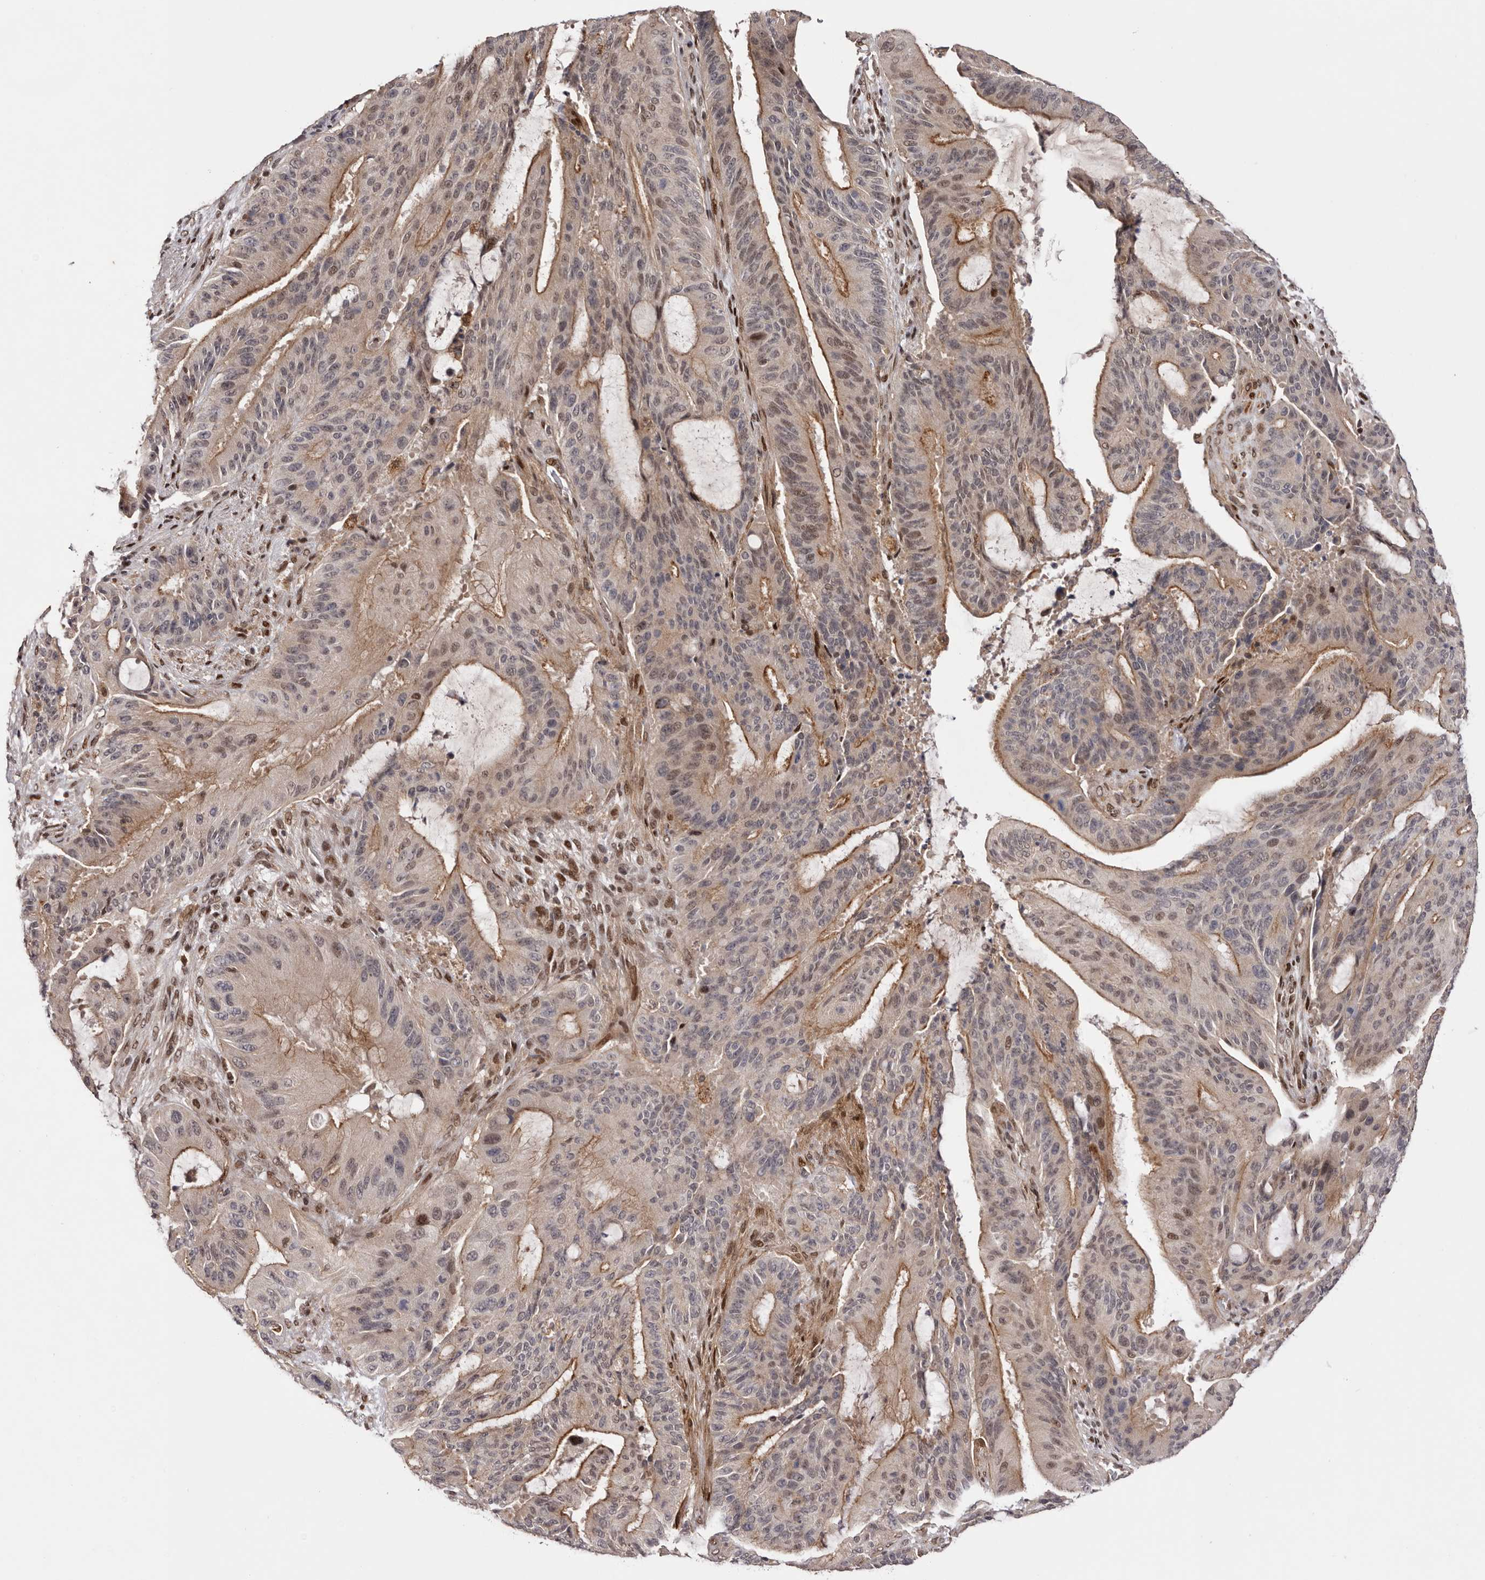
{"staining": {"intensity": "moderate", "quantity": "25%-75%", "location": "cytoplasmic/membranous,nuclear"}, "tissue": "liver cancer", "cell_type": "Tumor cells", "image_type": "cancer", "snomed": [{"axis": "morphology", "description": "Normal tissue, NOS"}, {"axis": "morphology", "description": "Cholangiocarcinoma"}, {"axis": "topography", "description": "Liver"}, {"axis": "topography", "description": "Peripheral nerve tissue"}], "caption": "Protein staining by IHC demonstrates moderate cytoplasmic/membranous and nuclear expression in approximately 25%-75% of tumor cells in liver cholangiocarcinoma.", "gene": "FBXO5", "patient": {"sex": "female", "age": 73}}